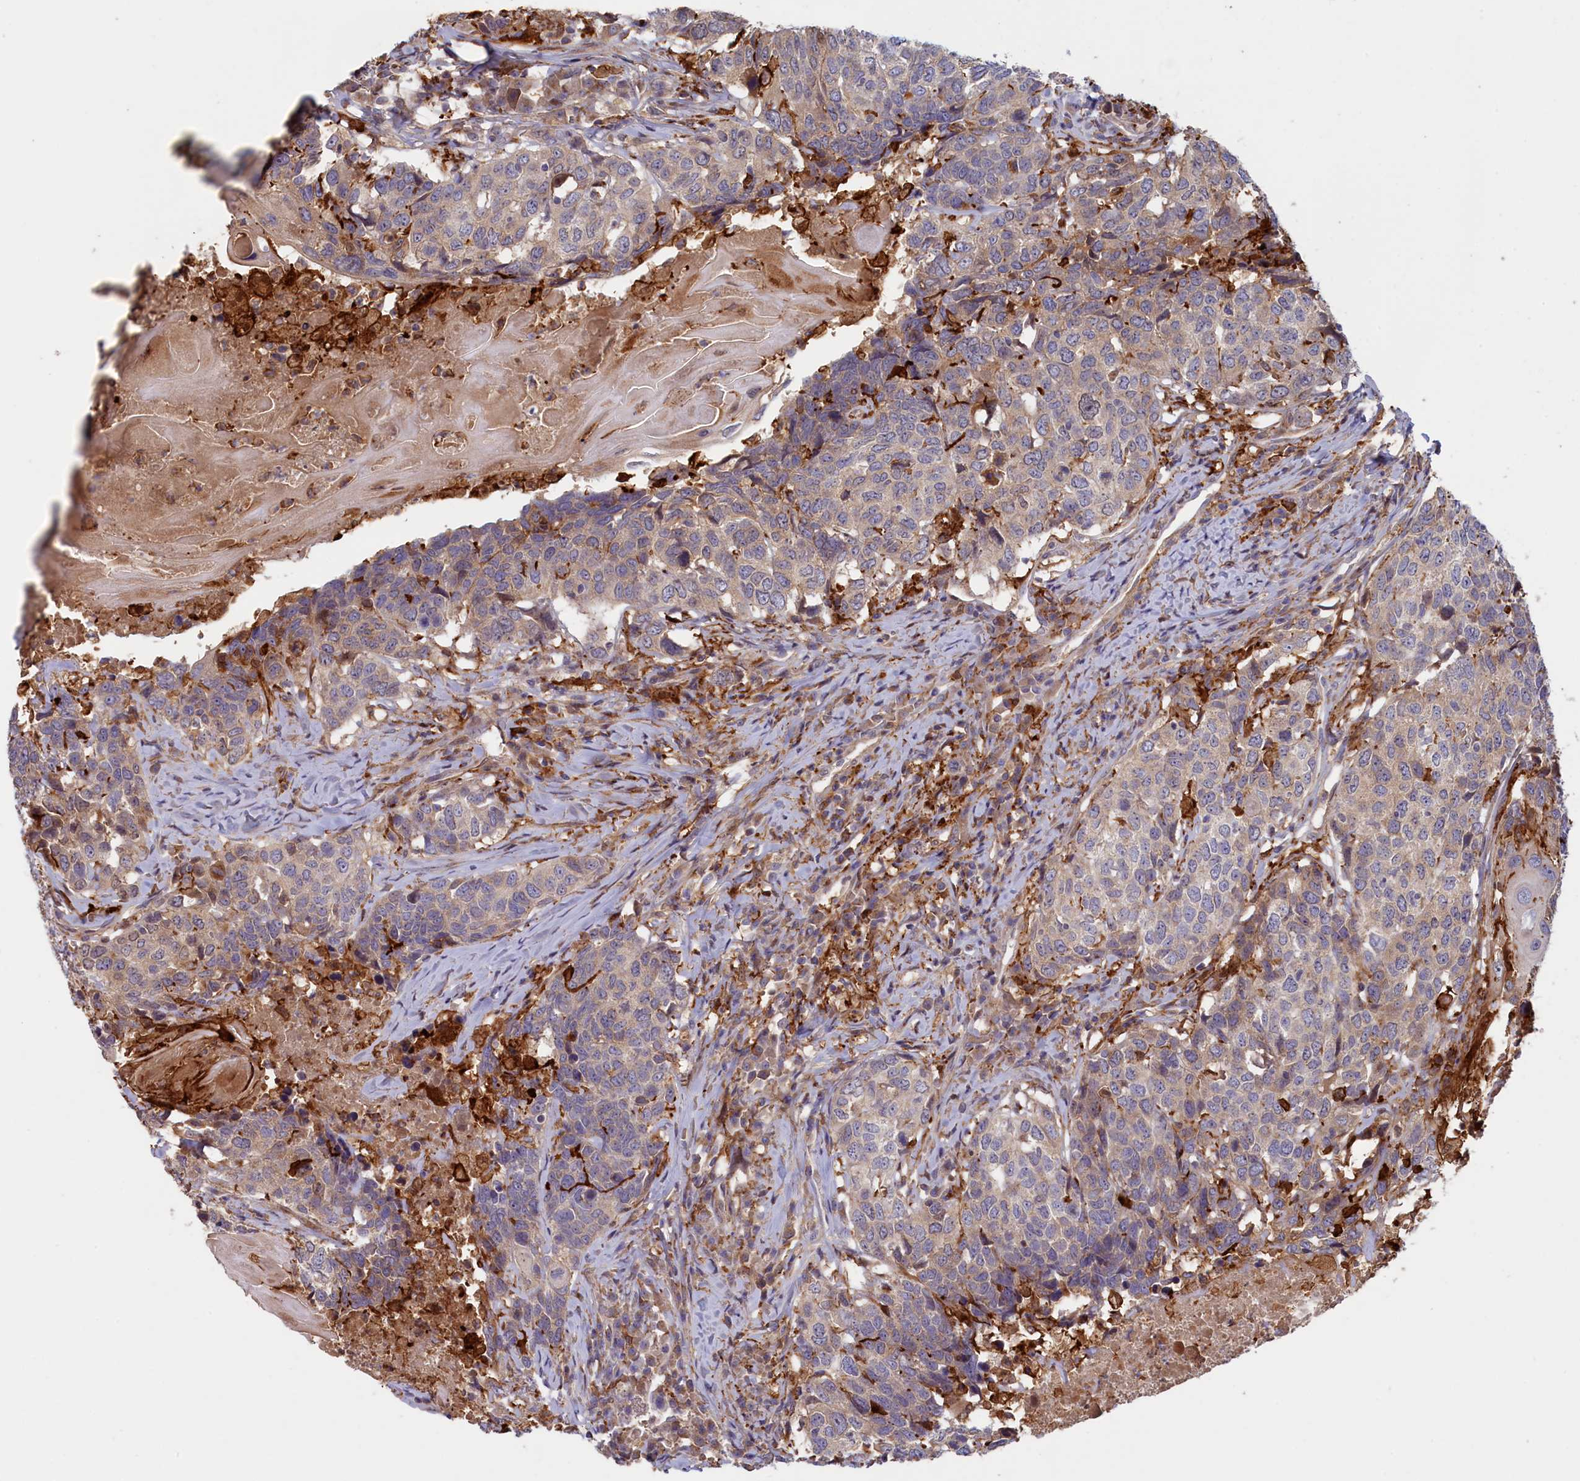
{"staining": {"intensity": "negative", "quantity": "none", "location": "none"}, "tissue": "head and neck cancer", "cell_type": "Tumor cells", "image_type": "cancer", "snomed": [{"axis": "morphology", "description": "Squamous cell carcinoma, NOS"}, {"axis": "topography", "description": "Head-Neck"}], "caption": "IHC photomicrograph of neoplastic tissue: human head and neck cancer stained with DAB (3,3'-diaminobenzidine) reveals no significant protein staining in tumor cells.", "gene": "FERMT1", "patient": {"sex": "male", "age": 66}}